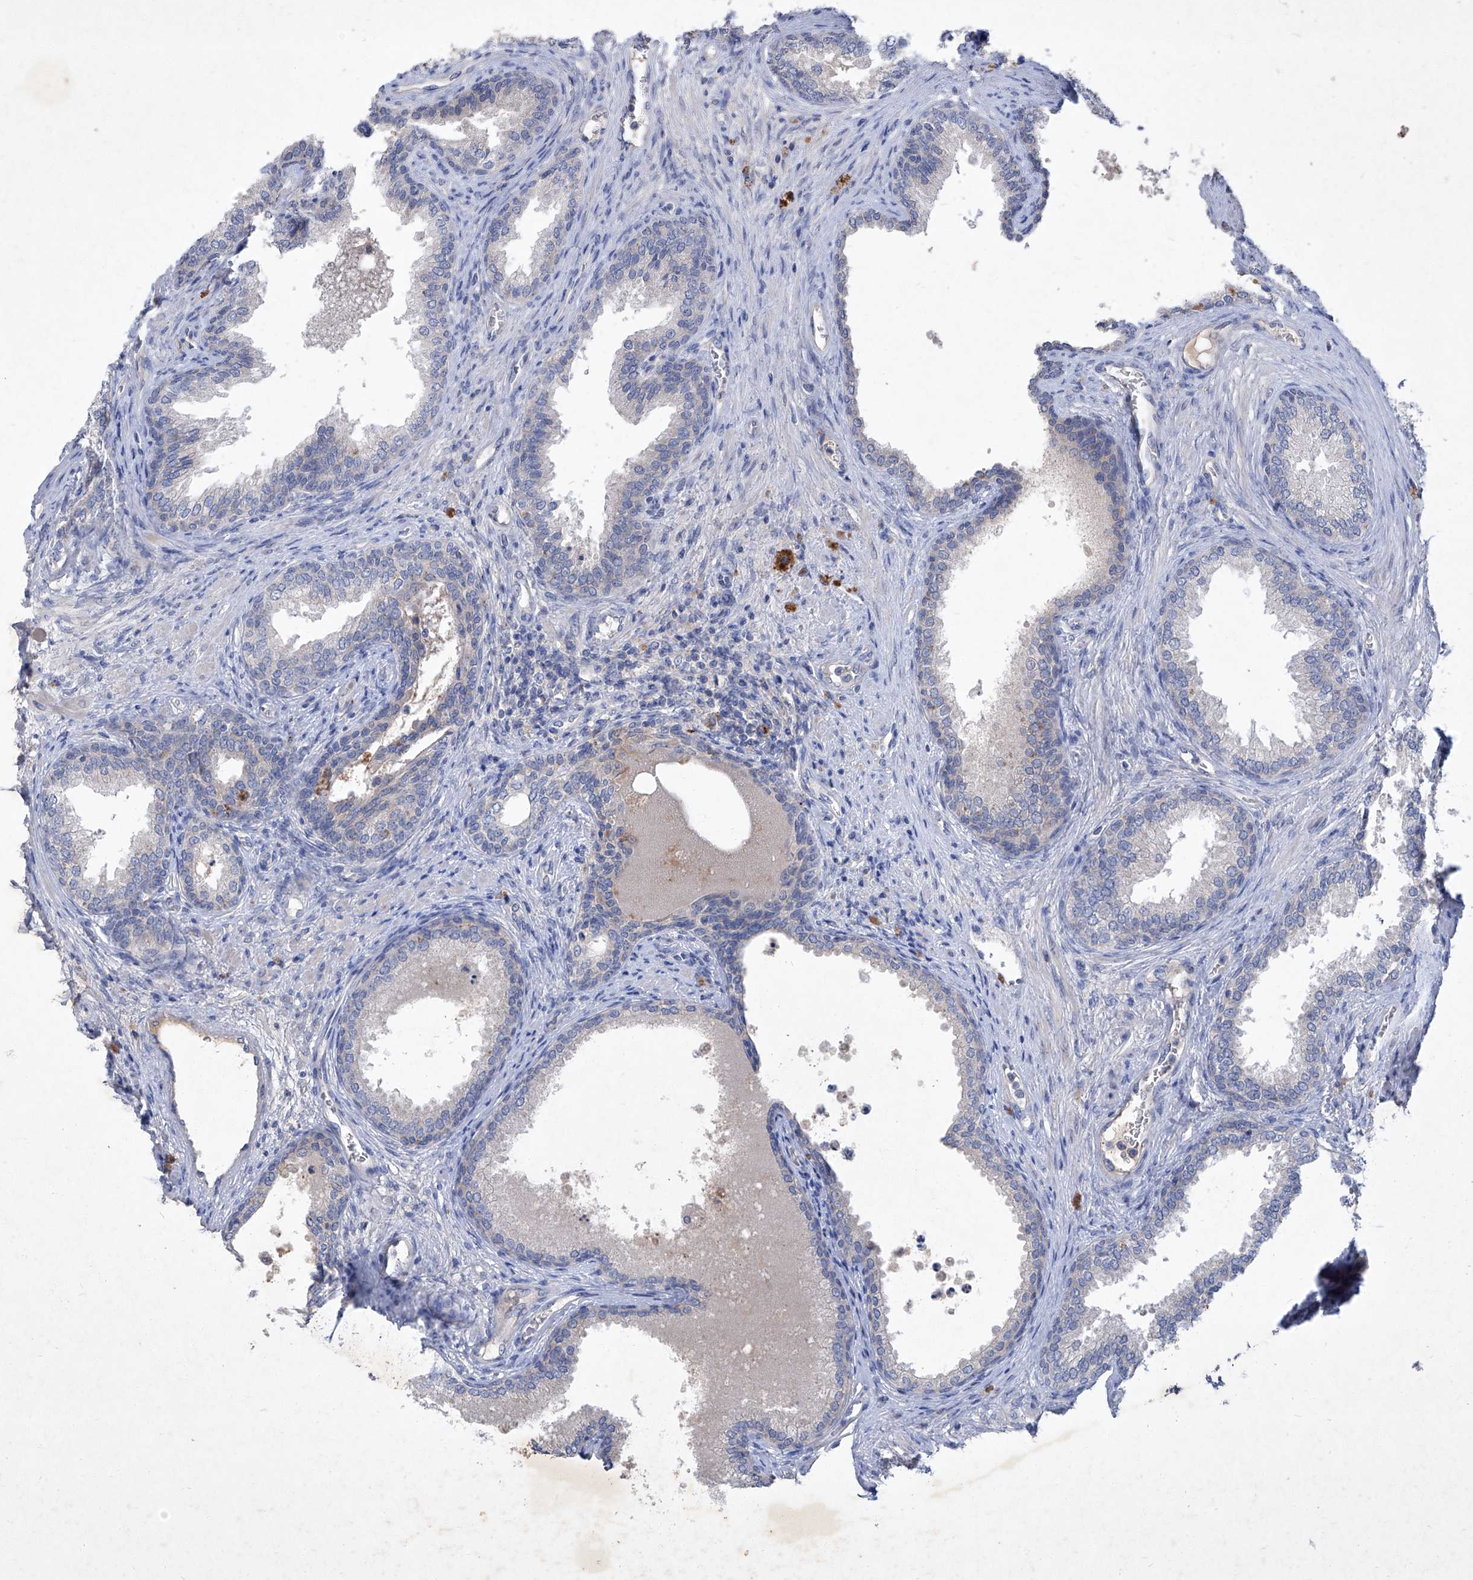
{"staining": {"intensity": "weak", "quantity": "25%-75%", "location": "cytoplasmic/membranous"}, "tissue": "prostate", "cell_type": "Glandular cells", "image_type": "normal", "snomed": [{"axis": "morphology", "description": "Normal tissue, NOS"}, {"axis": "topography", "description": "Prostate"}], "caption": "The histopathology image displays staining of normal prostate, revealing weak cytoplasmic/membranous protein expression (brown color) within glandular cells. (DAB = brown stain, brightfield microscopy at high magnification).", "gene": "SBK2", "patient": {"sex": "male", "age": 76}}